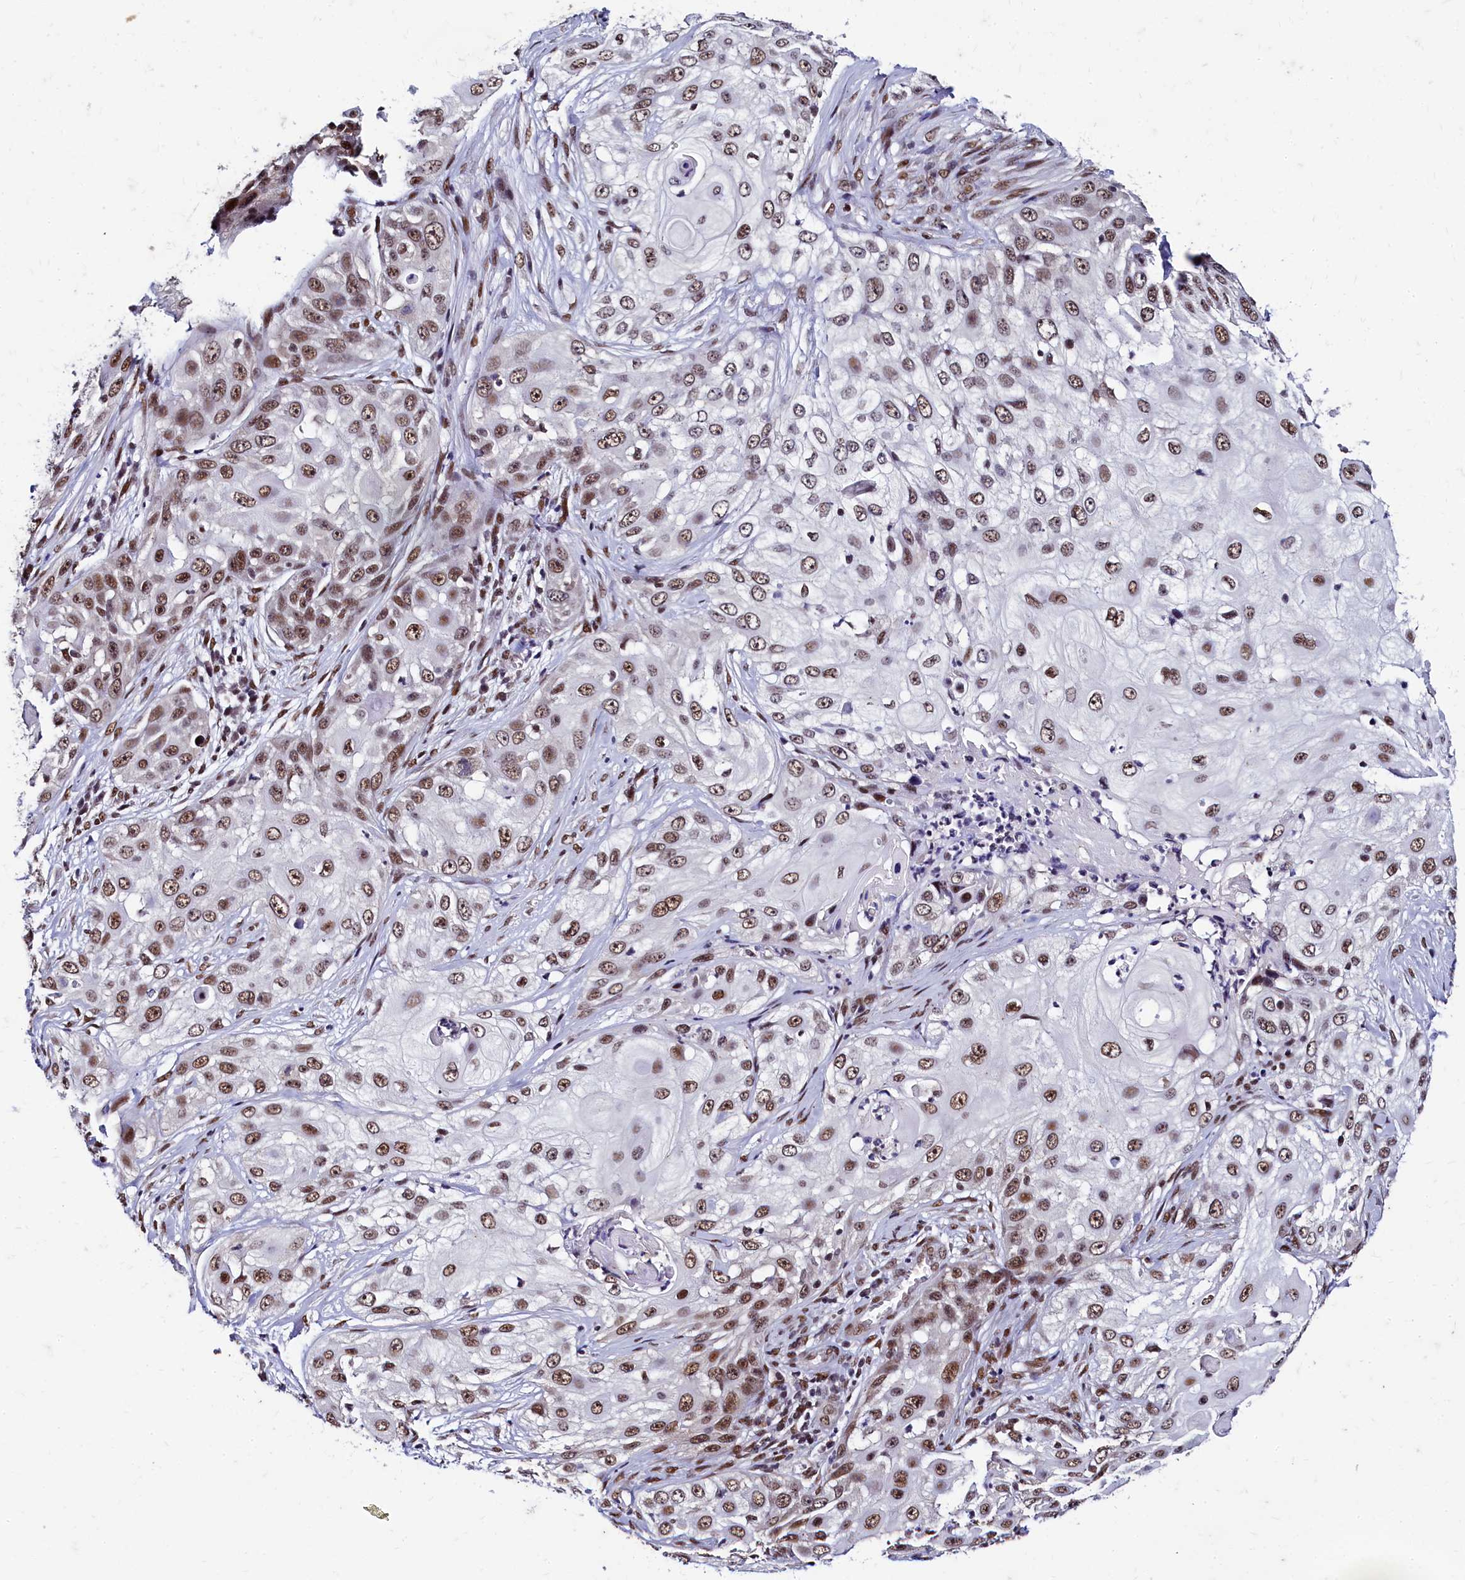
{"staining": {"intensity": "moderate", "quantity": ">75%", "location": "nuclear"}, "tissue": "skin cancer", "cell_type": "Tumor cells", "image_type": "cancer", "snomed": [{"axis": "morphology", "description": "Squamous cell carcinoma, NOS"}, {"axis": "topography", "description": "Skin"}], "caption": "Skin cancer tissue shows moderate nuclear staining in approximately >75% of tumor cells, visualized by immunohistochemistry.", "gene": "CPSF7", "patient": {"sex": "female", "age": 44}}